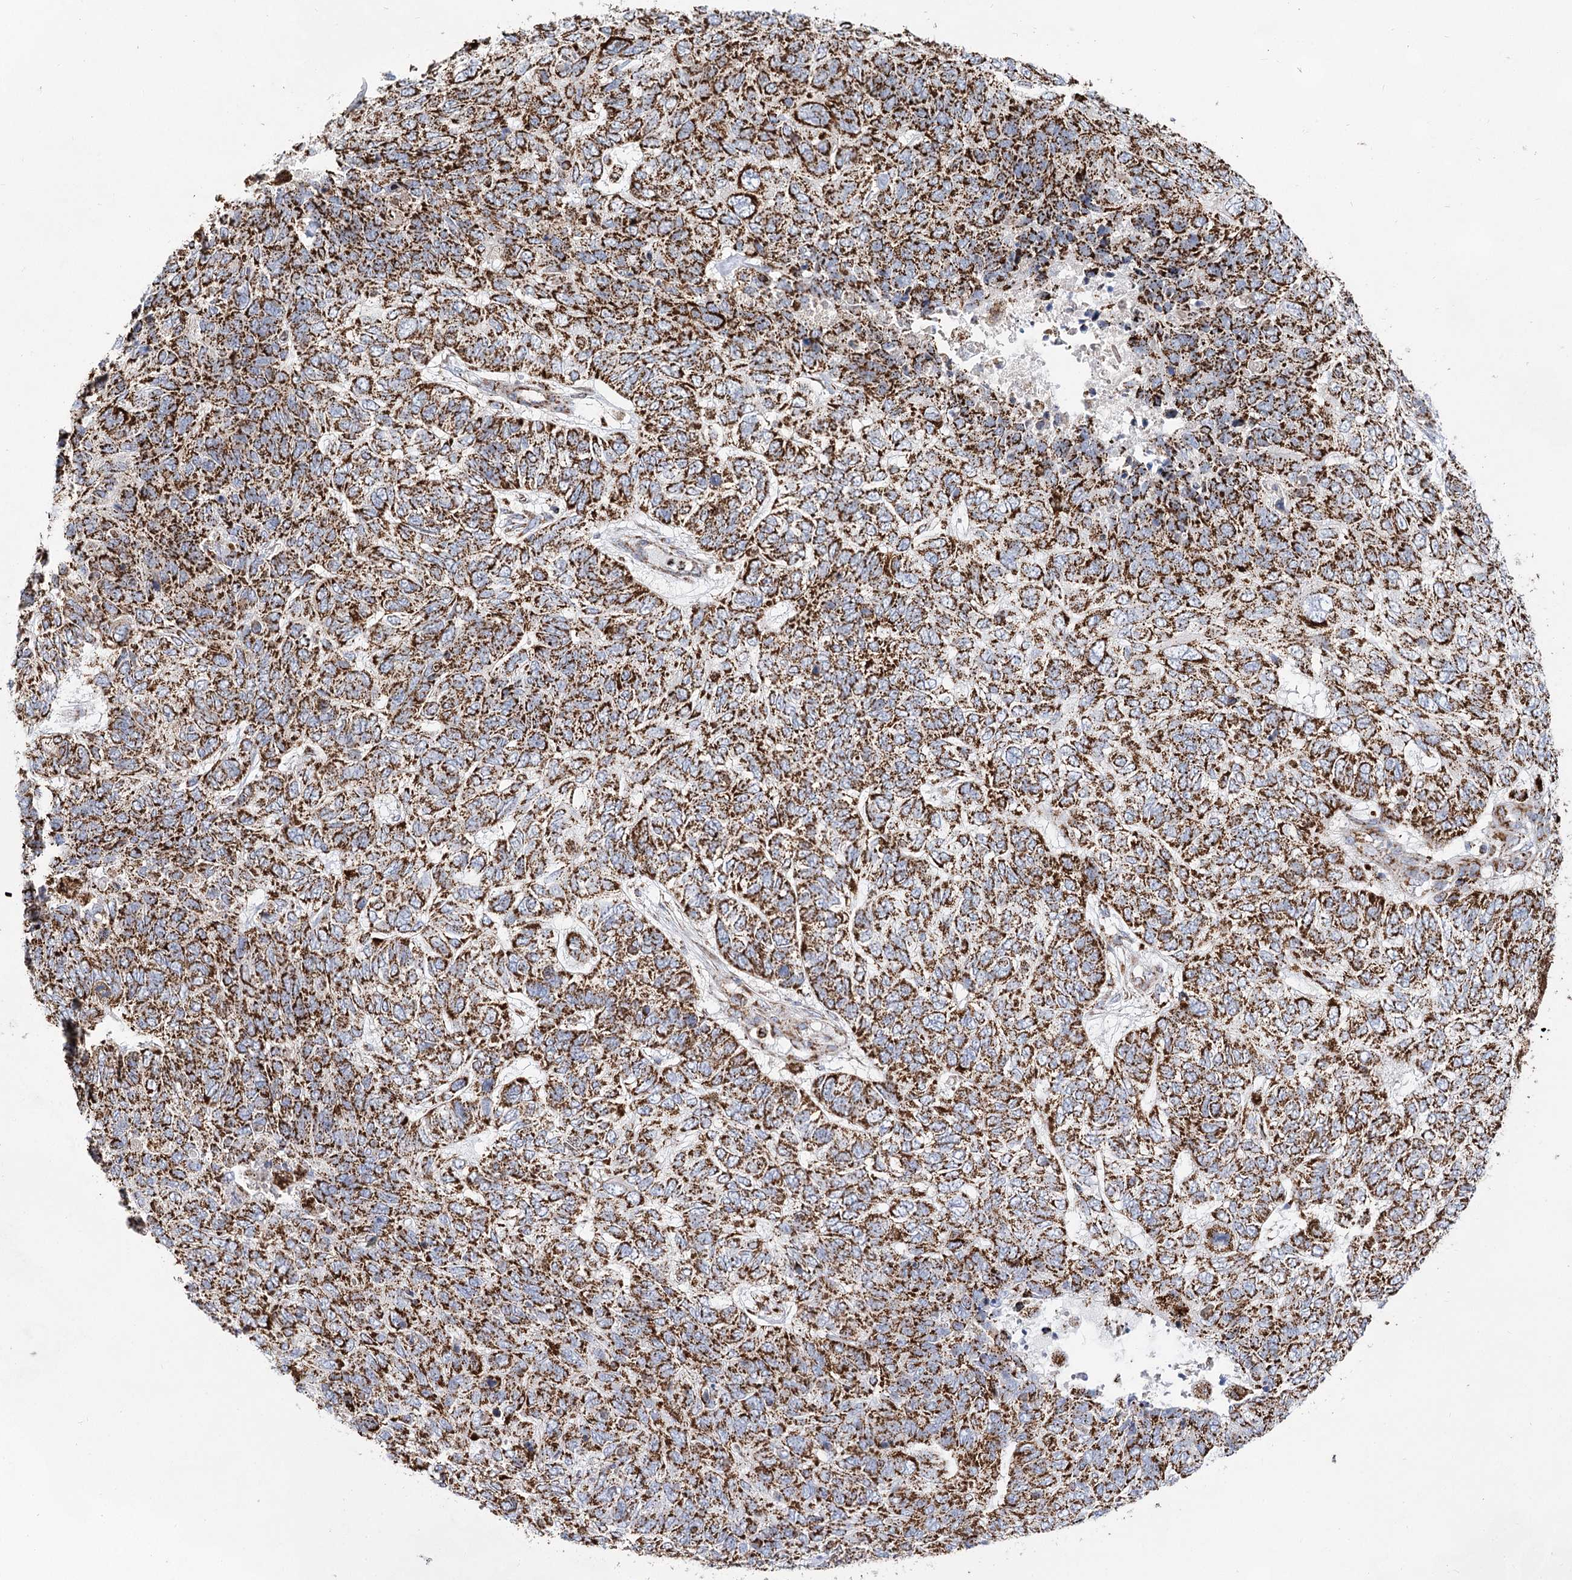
{"staining": {"intensity": "strong", "quantity": ">75%", "location": "cytoplasmic/membranous"}, "tissue": "skin cancer", "cell_type": "Tumor cells", "image_type": "cancer", "snomed": [{"axis": "morphology", "description": "Basal cell carcinoma"}, {"axis": "topography", "description": "Skin"}], "caption": "Immunohistochemistry histopathology image of human skin cancer (basal cell carcinoma) stained for a protein (brown), which shows high levels of strong cytoplasmic/membranous staining in approximately >75% of tumor cells.", "gene": "NADK2", "patient": {"sex": "female", "age": 65}}